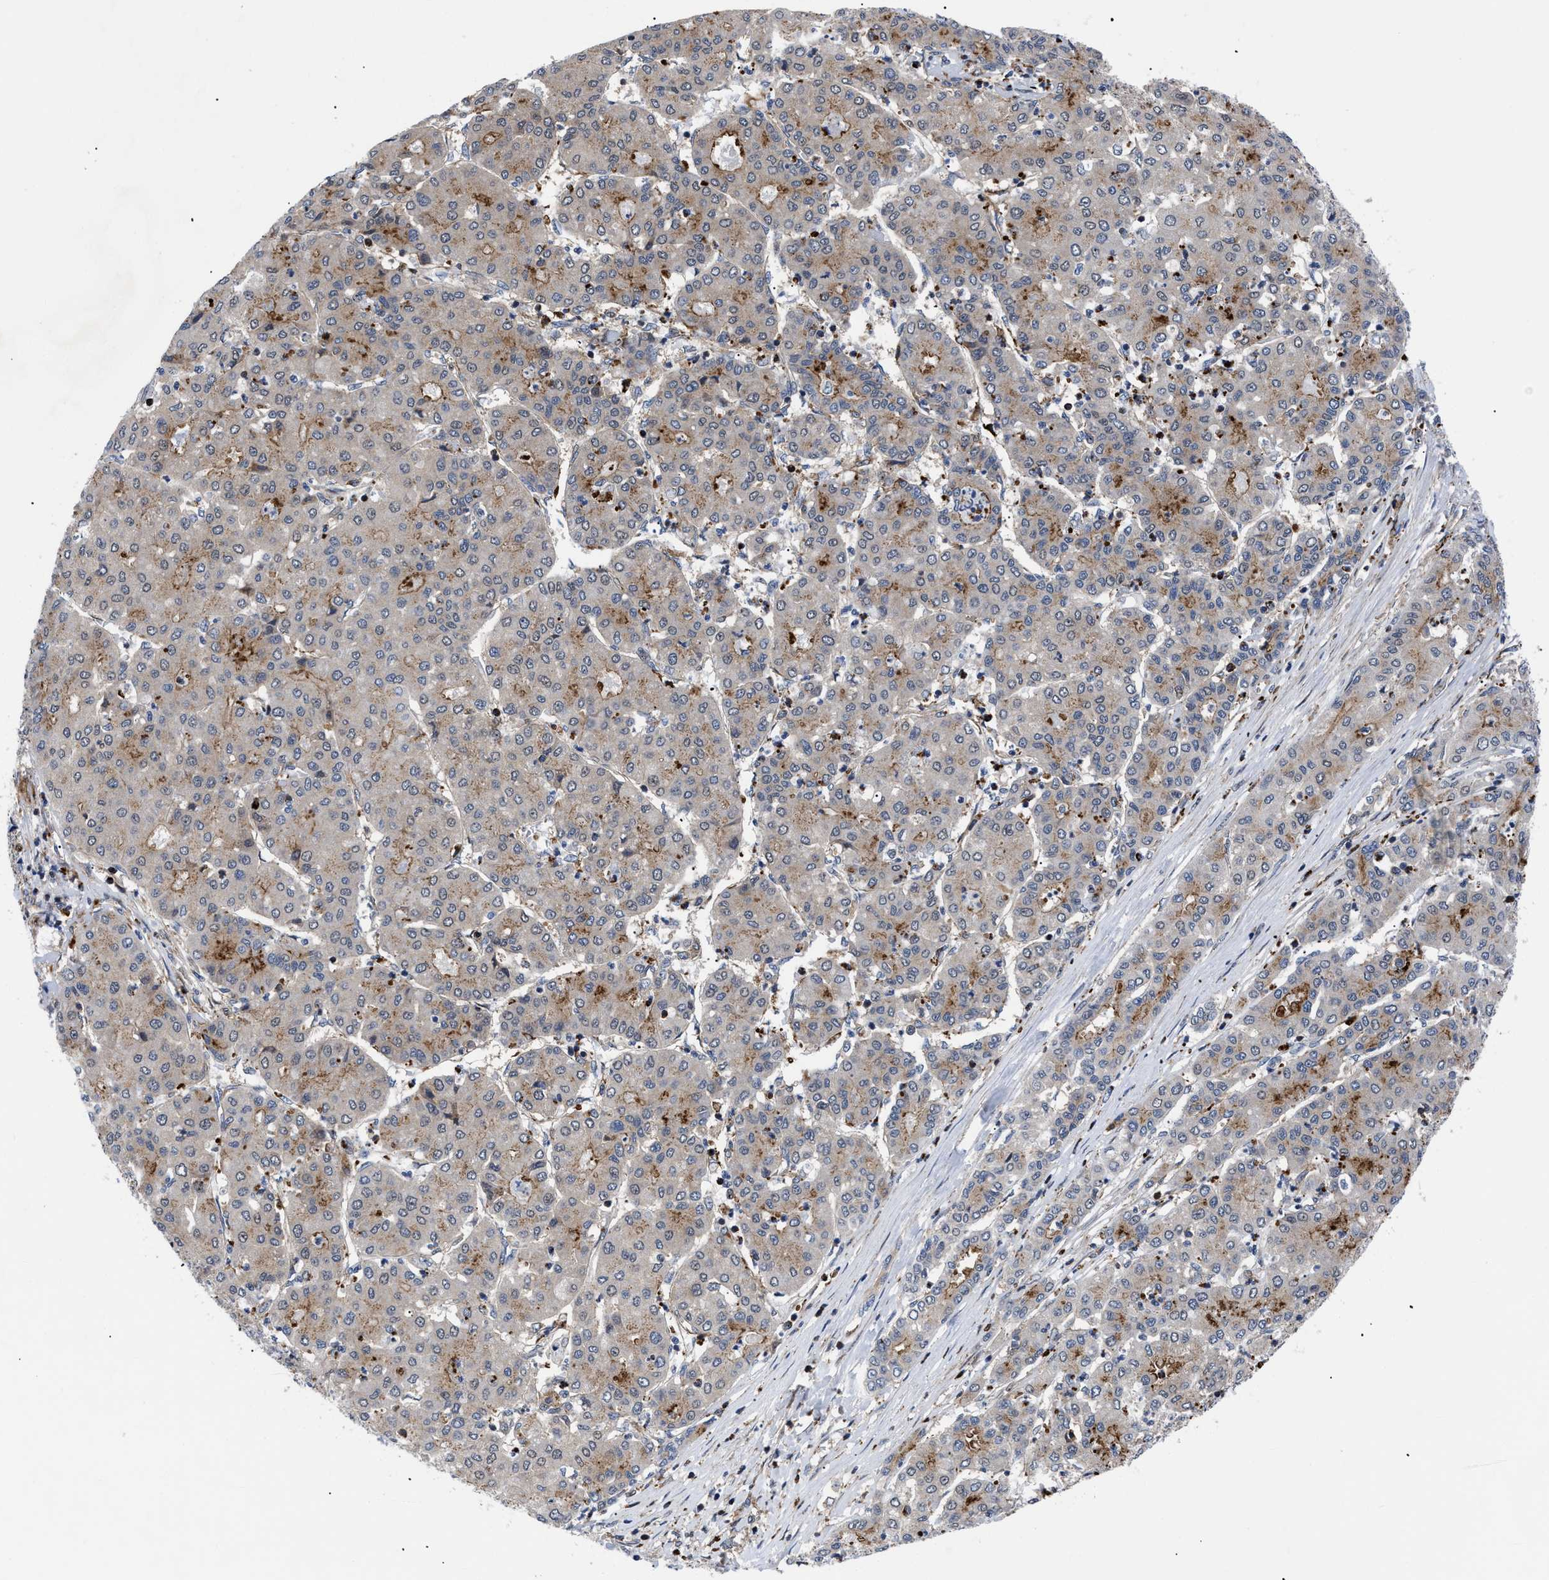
{"staining": {"intensity": "moderate", "quantity": "25%-75%", "location": "cytoplasmic/membranous"}, "tissue": "liver cancer", "cell_type": "Tumor cells", "image_type": "cancer", "snomed": [{"axis": "morphology", "description": "Carcinoma, Hepatocellular, NOS"}, {"axis": "topography", "description": "Liver"}], "caption": "A medium amount of moderate cytoplasmic/membranous staining is seen in about 25%-75% of tumor cells in hepatocellular carcinoma (liver) tissue. Nuclei are stained in blue.", "gene": "SPAST", "patient": {"sex": "male", "age": 65}}